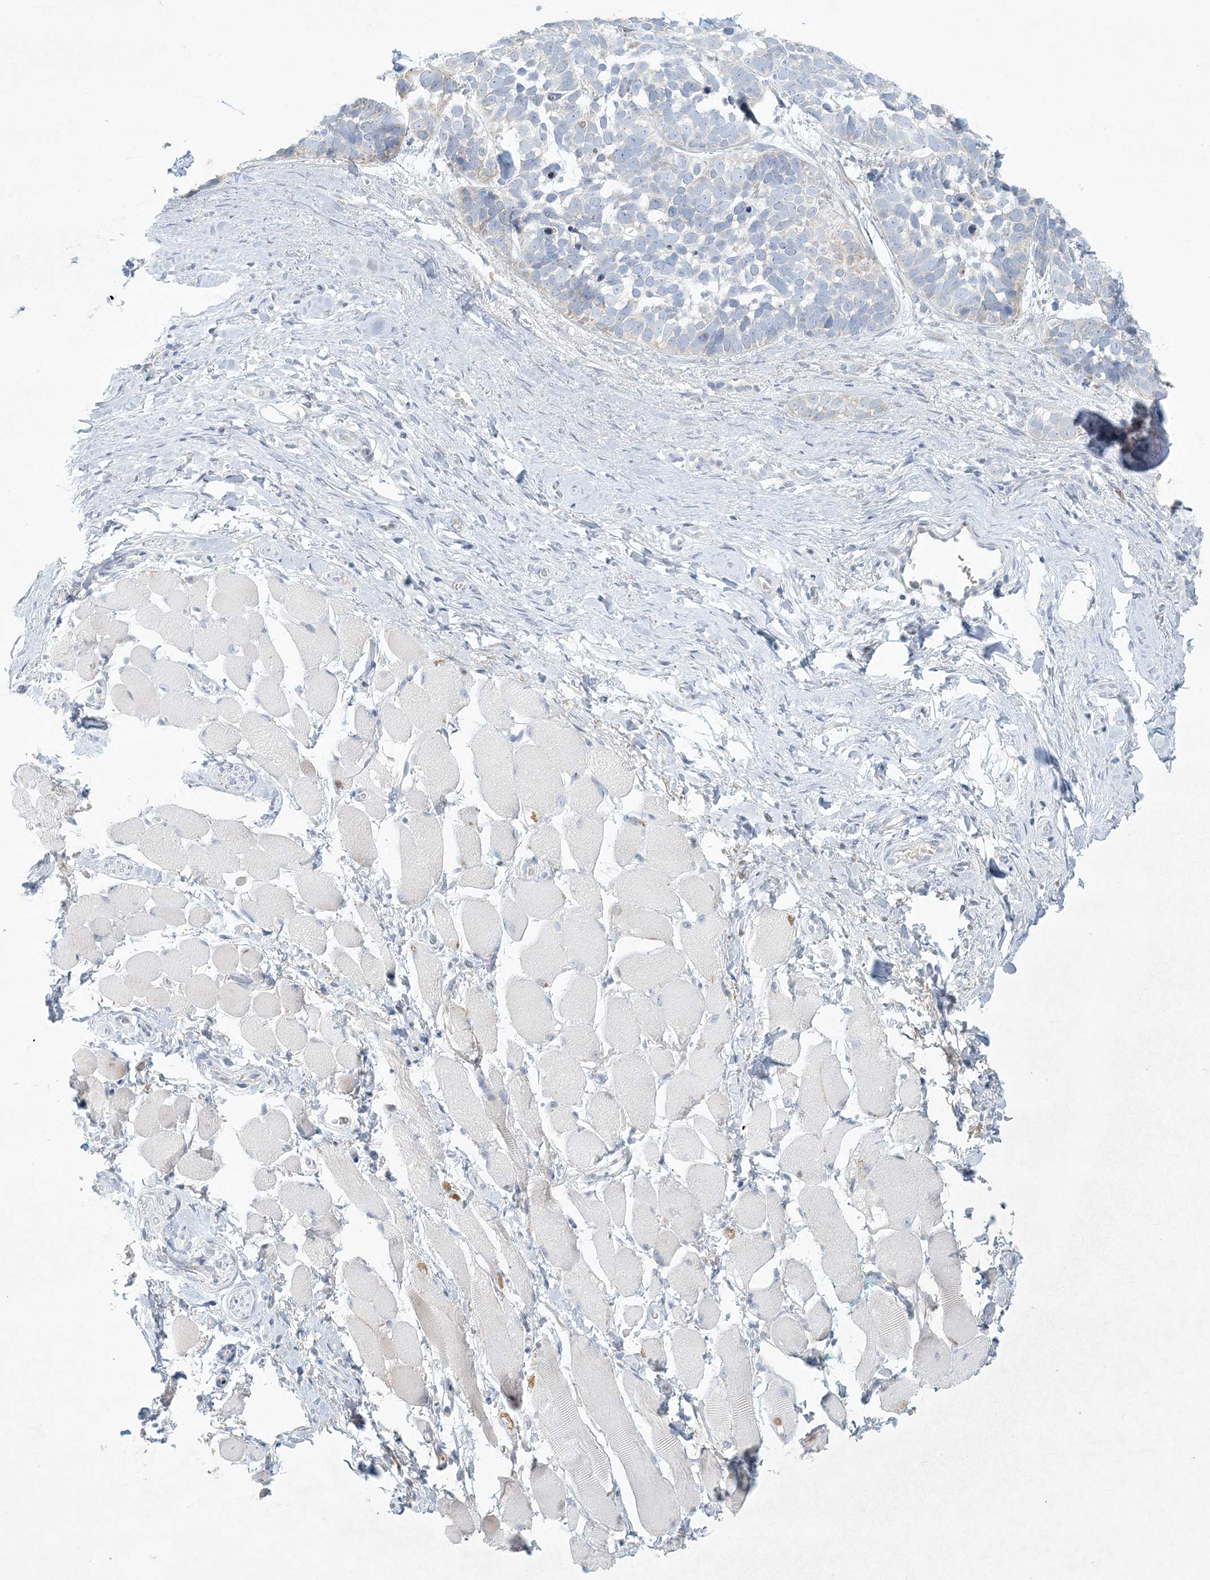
{"staining": {"intensity": "negative", "quantity": "none", "location": "none"}, "tissue": "skin cancer", "cell_type": "Tumor cells", "image_type": "cancer", "snomed": [{"axis": "morphology", "description": "Basal cell carcinoma"}, {"axis": "topography", "description": "Skin"}], "caption": "Protein analysis of skin cancer demonstrates no significant staining in tumor cells.", "gene": "ZNF385D", "patient": {"sex": "male", "age": 62}}